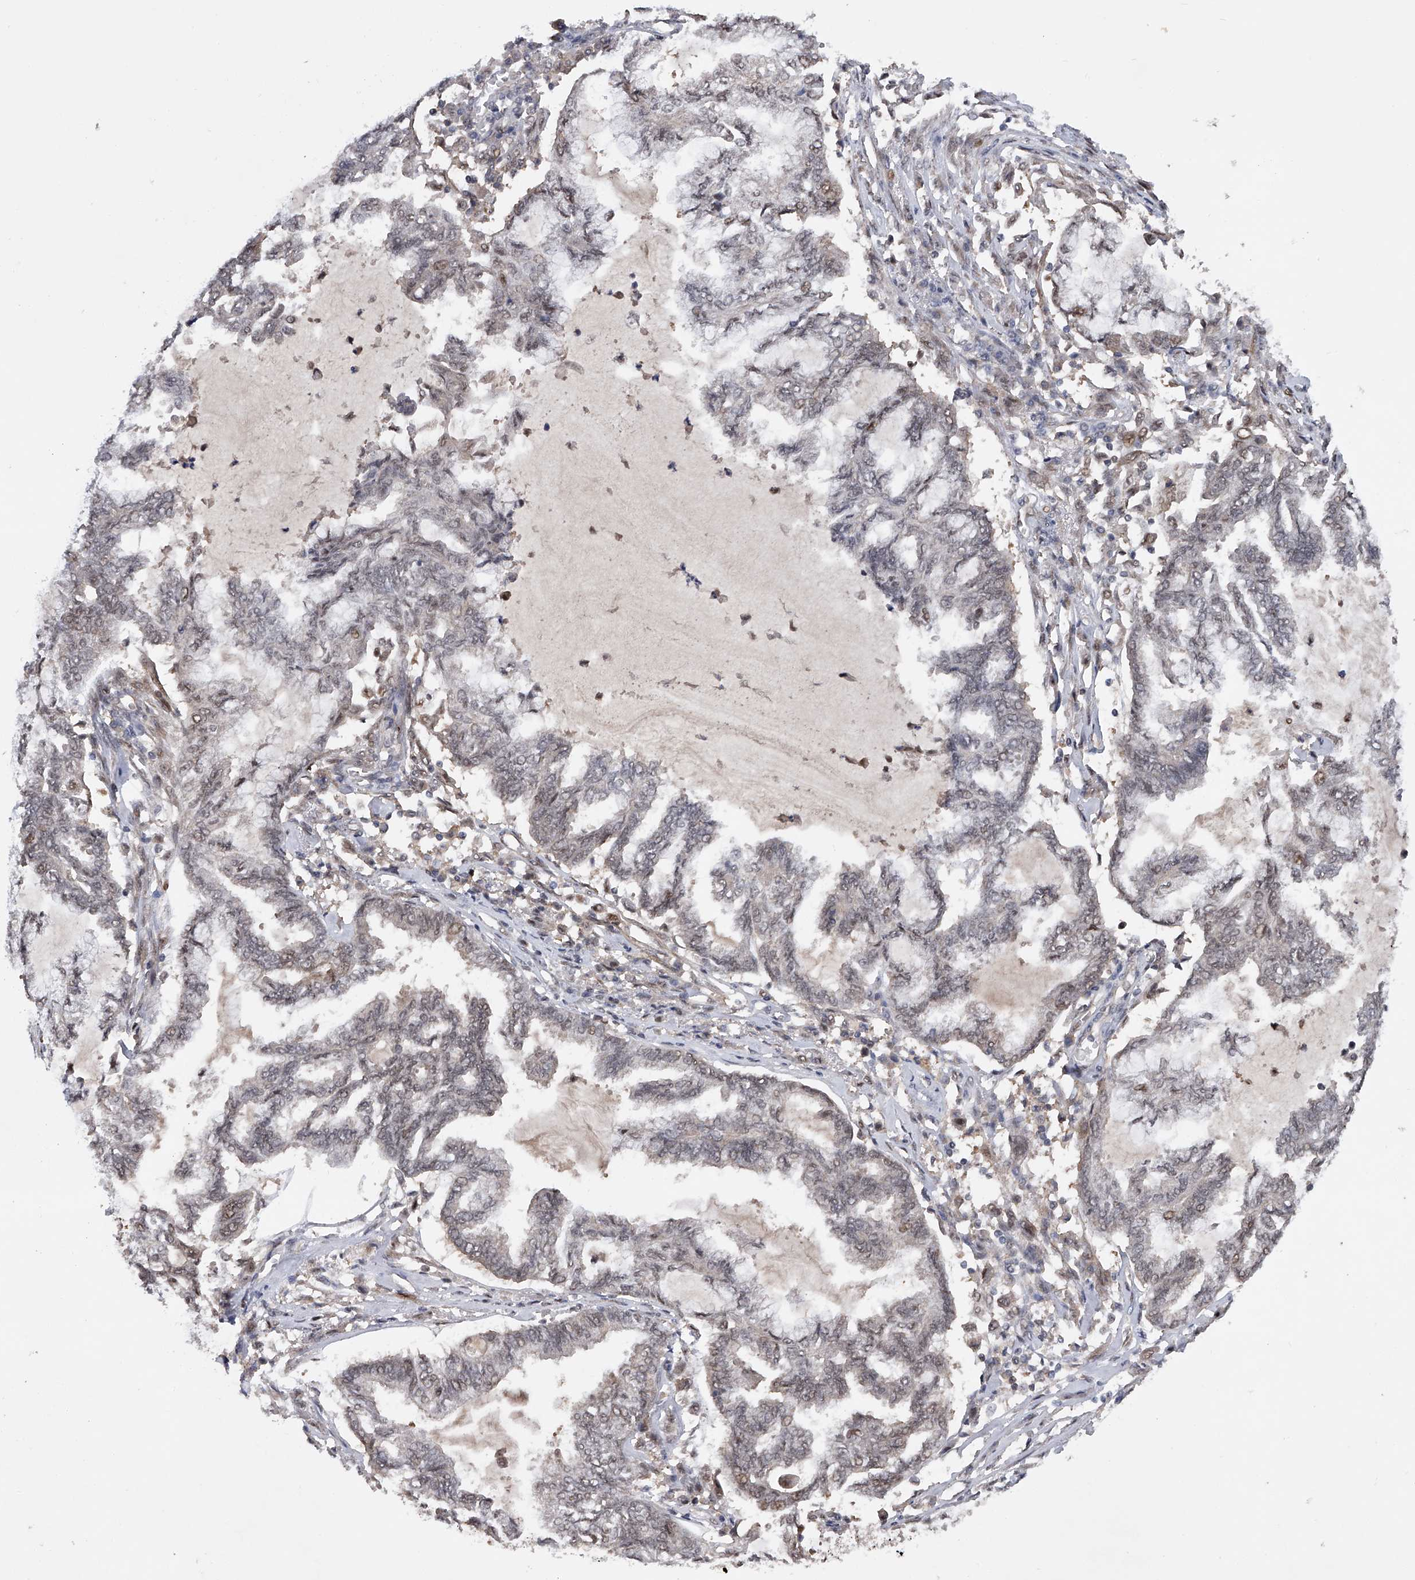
{"staining": {"intensity": "negative", "quantity": "none", "location": "none"}, "tissue": "endometrial cancer", "cell_type": "Tumor cells", "image_type": "cancer", "snomed": [{"axis": "morphology", "description": "Adenocarcinoma, NOS"}, {"axis": "topography", "description": "Endometrium"}], "caption": "Tumor cells show no significant positivity in endometrial cancer (adenocarcinoma). (Immunohistochemistry (ihc), brightfield microscopy, high magnification).", "gene": "RWDD2A", "patient": {"sex": "female", "age": 86}}